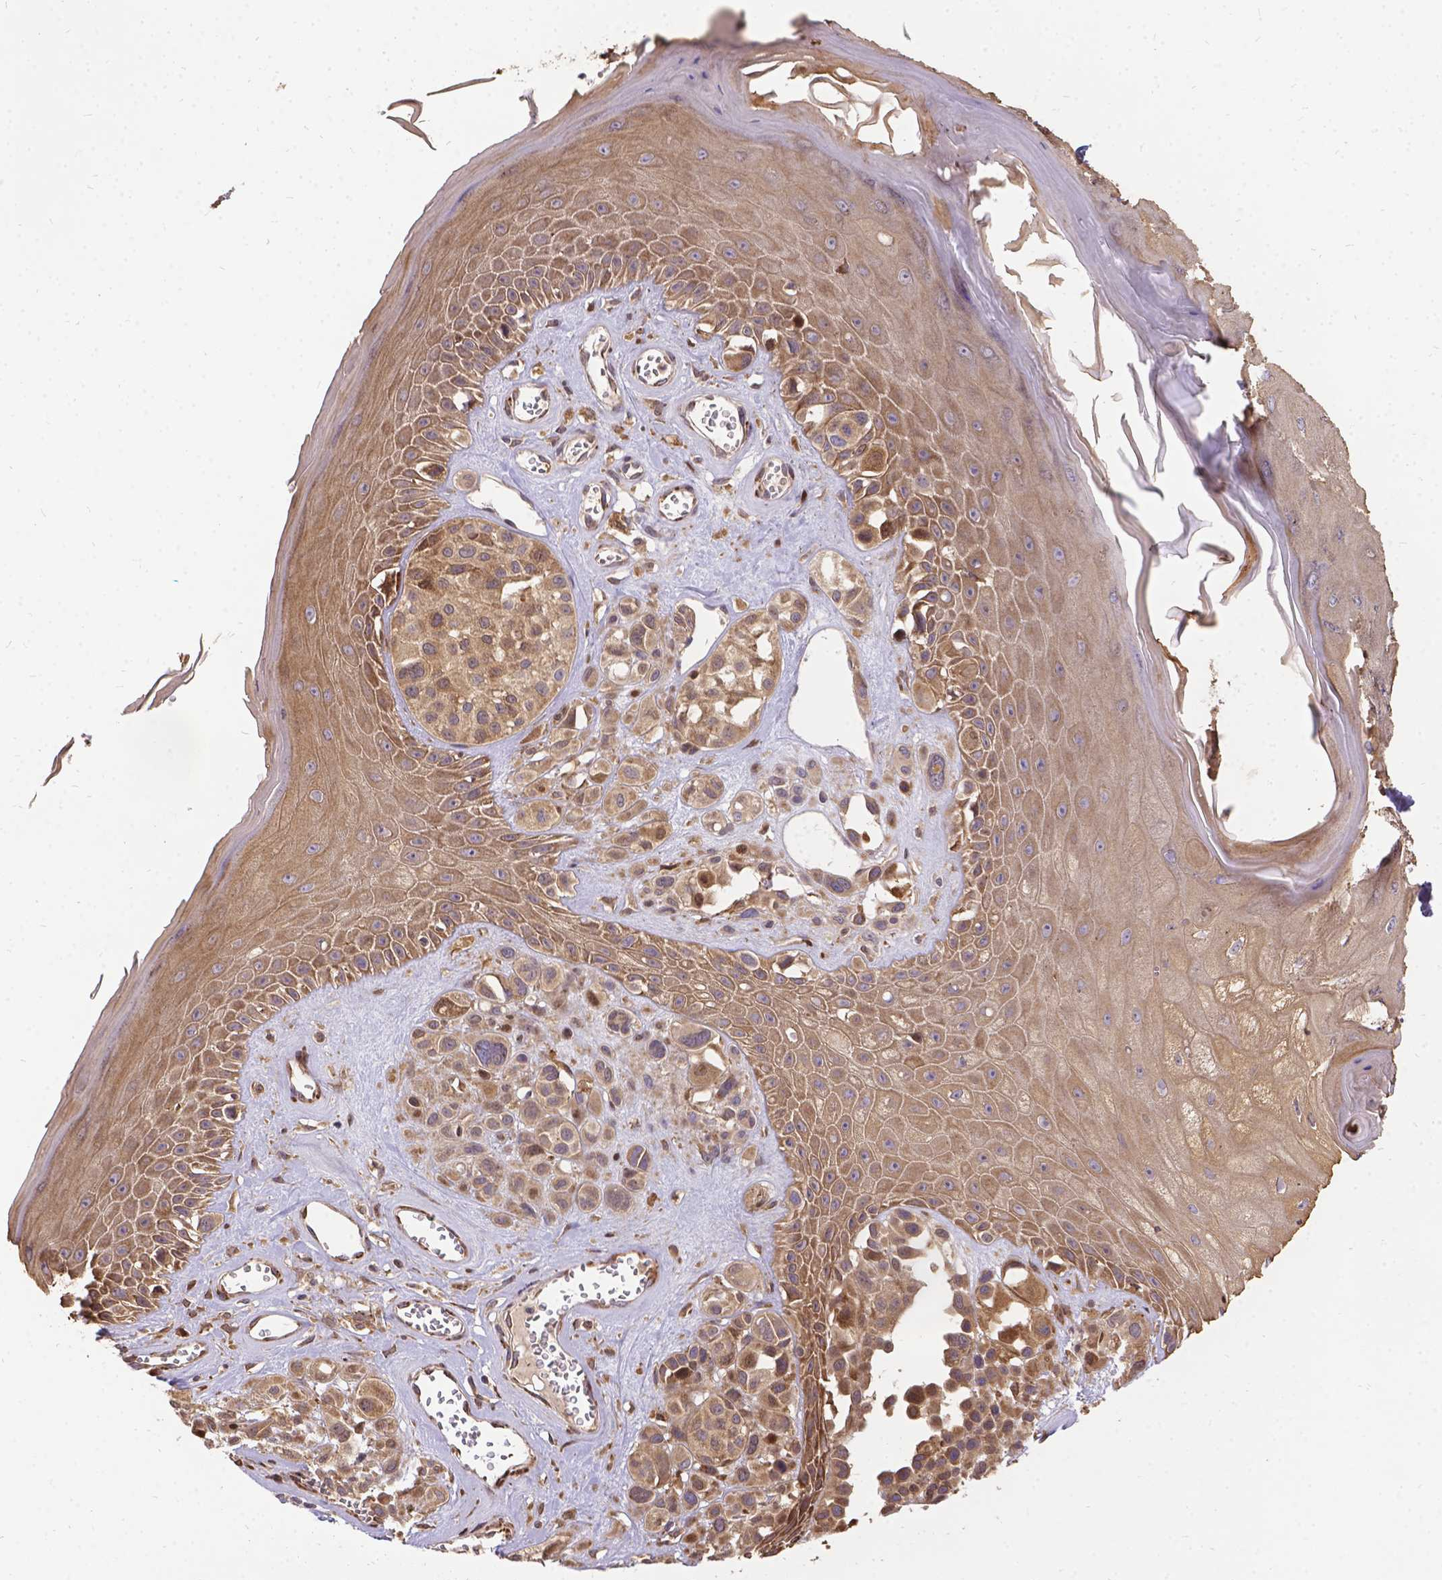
{"staining": {"intensity": "weak", "quantity": ">75%", "location": "cytoplasmic/membranous"}, "tissue": "melanoma", "cell_type": "Tumor cells", "image_type": "cancer", "snomed": [{"axis": "morphology", "description": "Malignant melanoma, NOS"}, {"axis": "topography", "description": "Skin"}], "caption": "Approximately >75% of tumor cells in melanoma show weak cytoplasmic/membranous protein expression as visualized by brown immunohistochemical staining.", "gene": "DENND6A", "patient": {"sex": "male", "age": 77}}